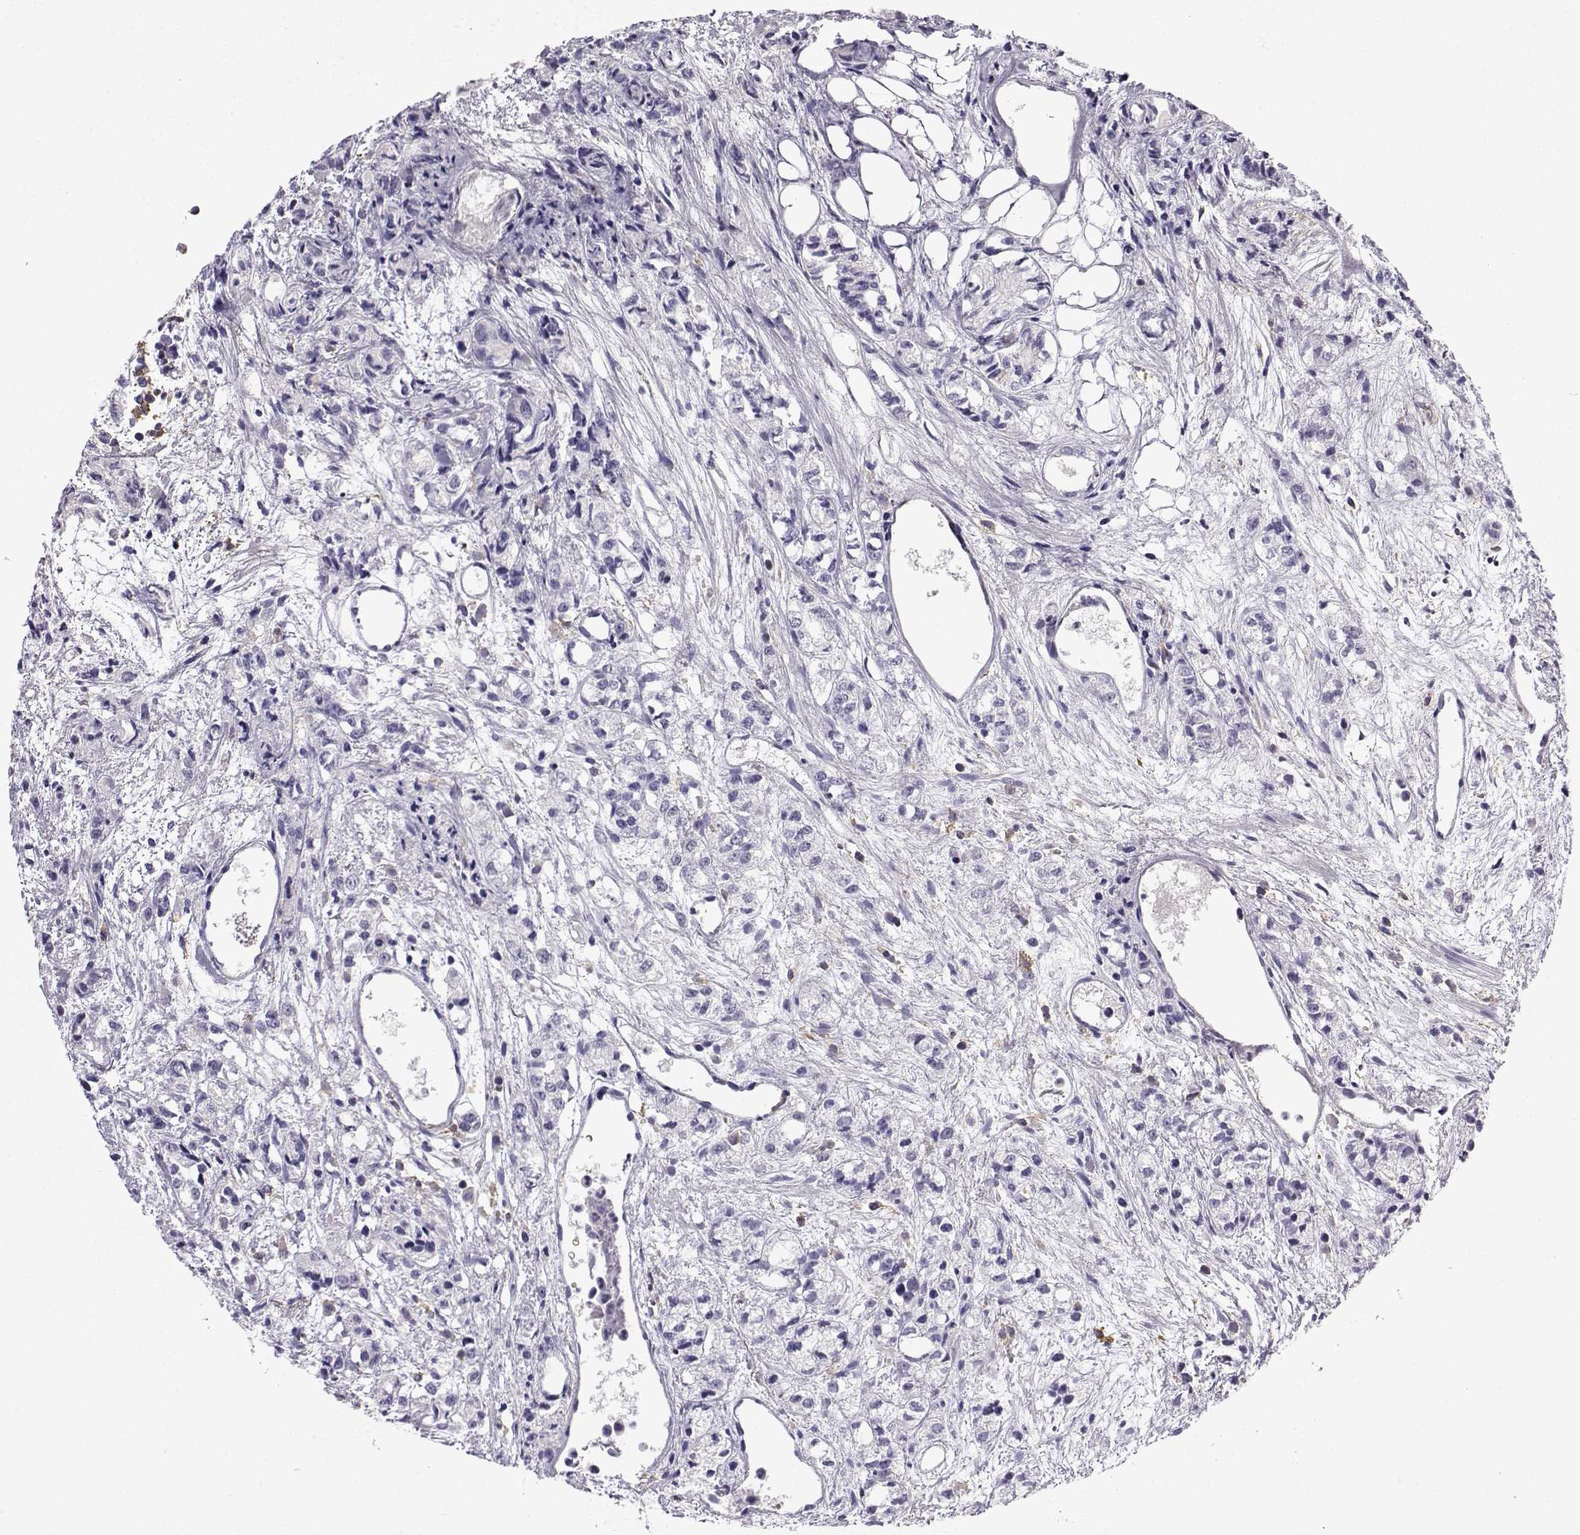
{"staining": {"intensity": "negative", "quantity": "none", "location": "none"}, "tissue": "prostate cancer", "cell_type": "Tumor cells", "image_type": "cancer", "snomed": [{"axis": "morphology", "description": "Adenocarcinoma, Medium grade"}, {"axis": "topography", "description": "Prostate"}], "caption": "IHC histopathology image of neoplastic tissue: adenocarcinoma (medium-grade) (prostate) stained with DAB reveals no significant protein staining in tumor cells.", "gene": "DOCK10", "patient": {"sex": "male", "age": 74}}